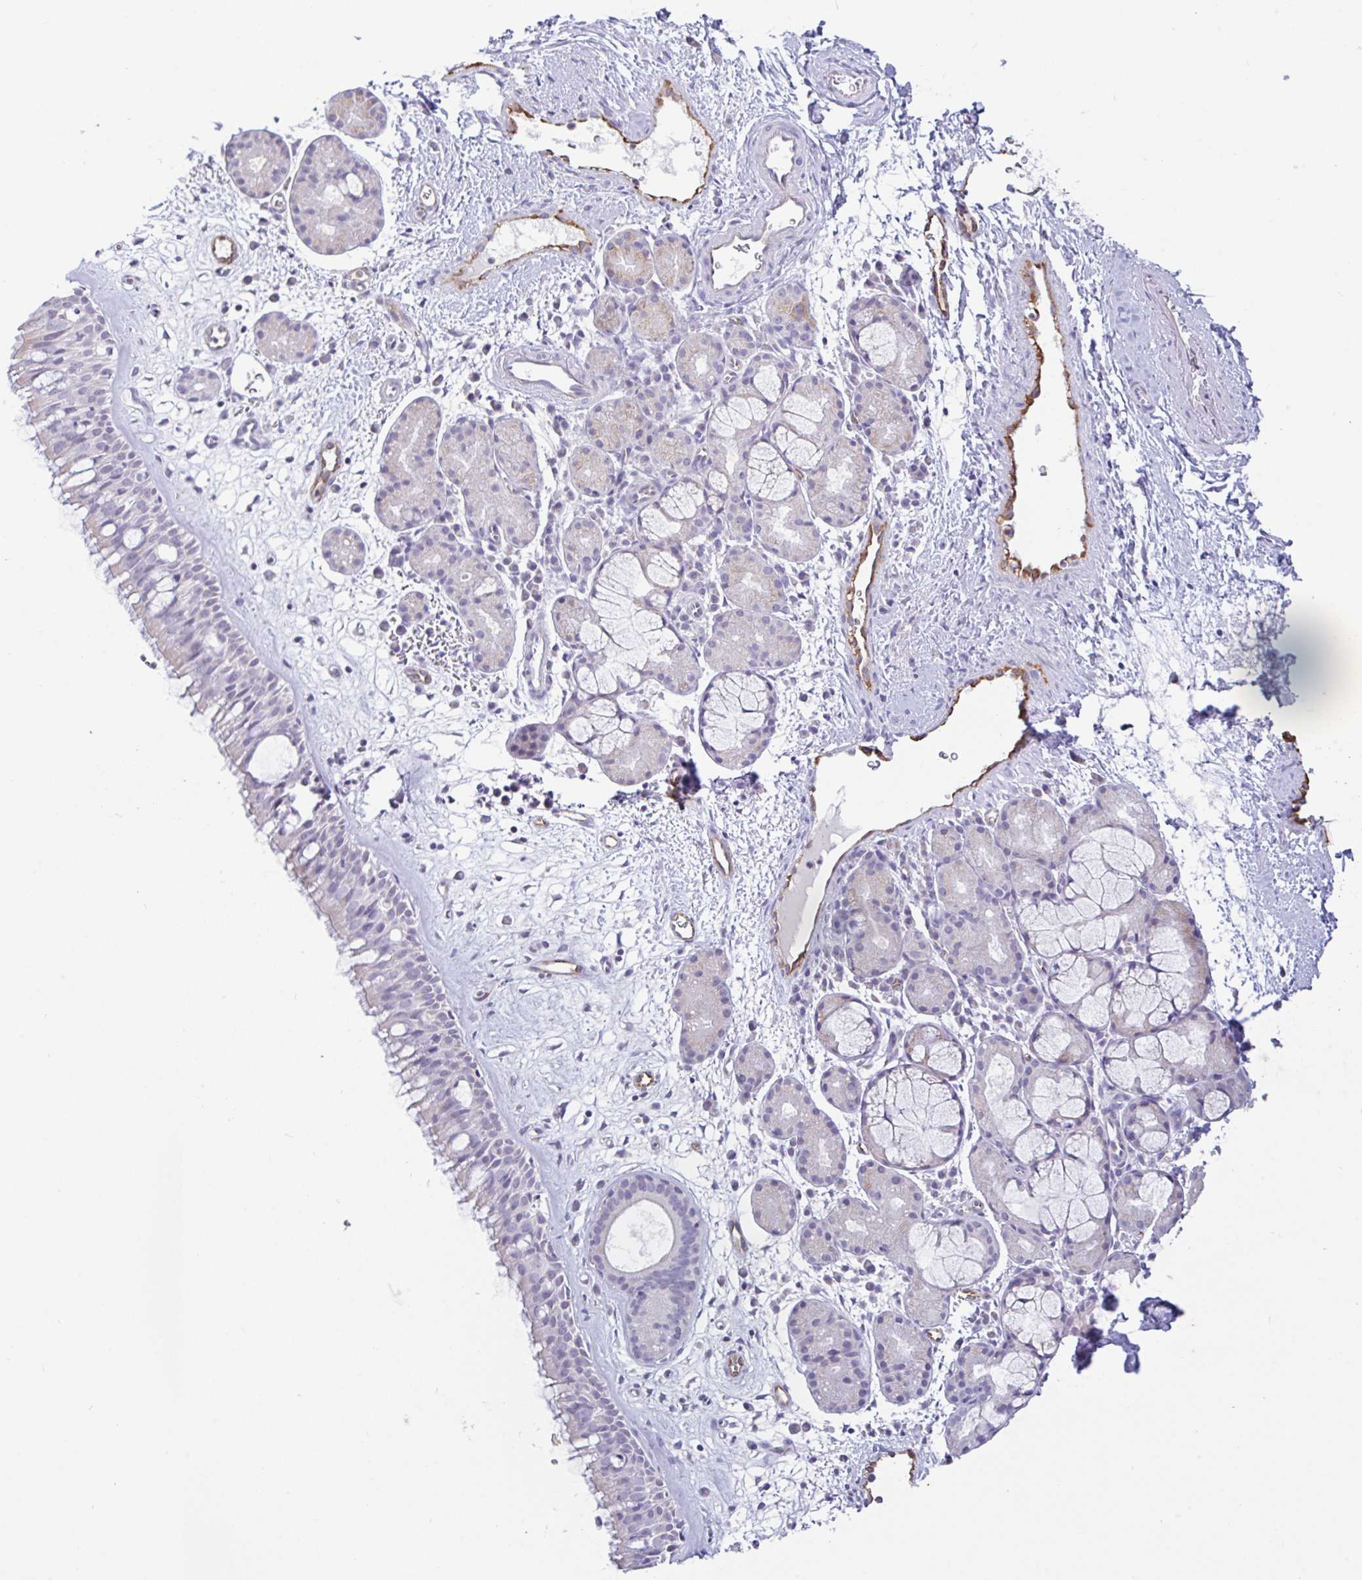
{"staining": {"intensity": "negative", "quantity": "none", "location": "none"}, "tissue": "nasopharynx", "cell_type": "Respiratory epithelial cells", "image_type": "normal", "snomed": [{"axis": "morphology", "description": "Normal tissue, NOS"}, {"axis": "topography", "description": "Nasopharynx"}], "caption": "DAB immunohistochemical staining of benign nasopharynx displays no significant positivity in respiratory epithelial cells. The staining is performed using DAB (3,3'-diaminobenzidine) brown chromogen with nuclei counter-stained in using hematoxylin.", "gene": "PLCD4", "patient": {"sex": "male", "age": 65}}